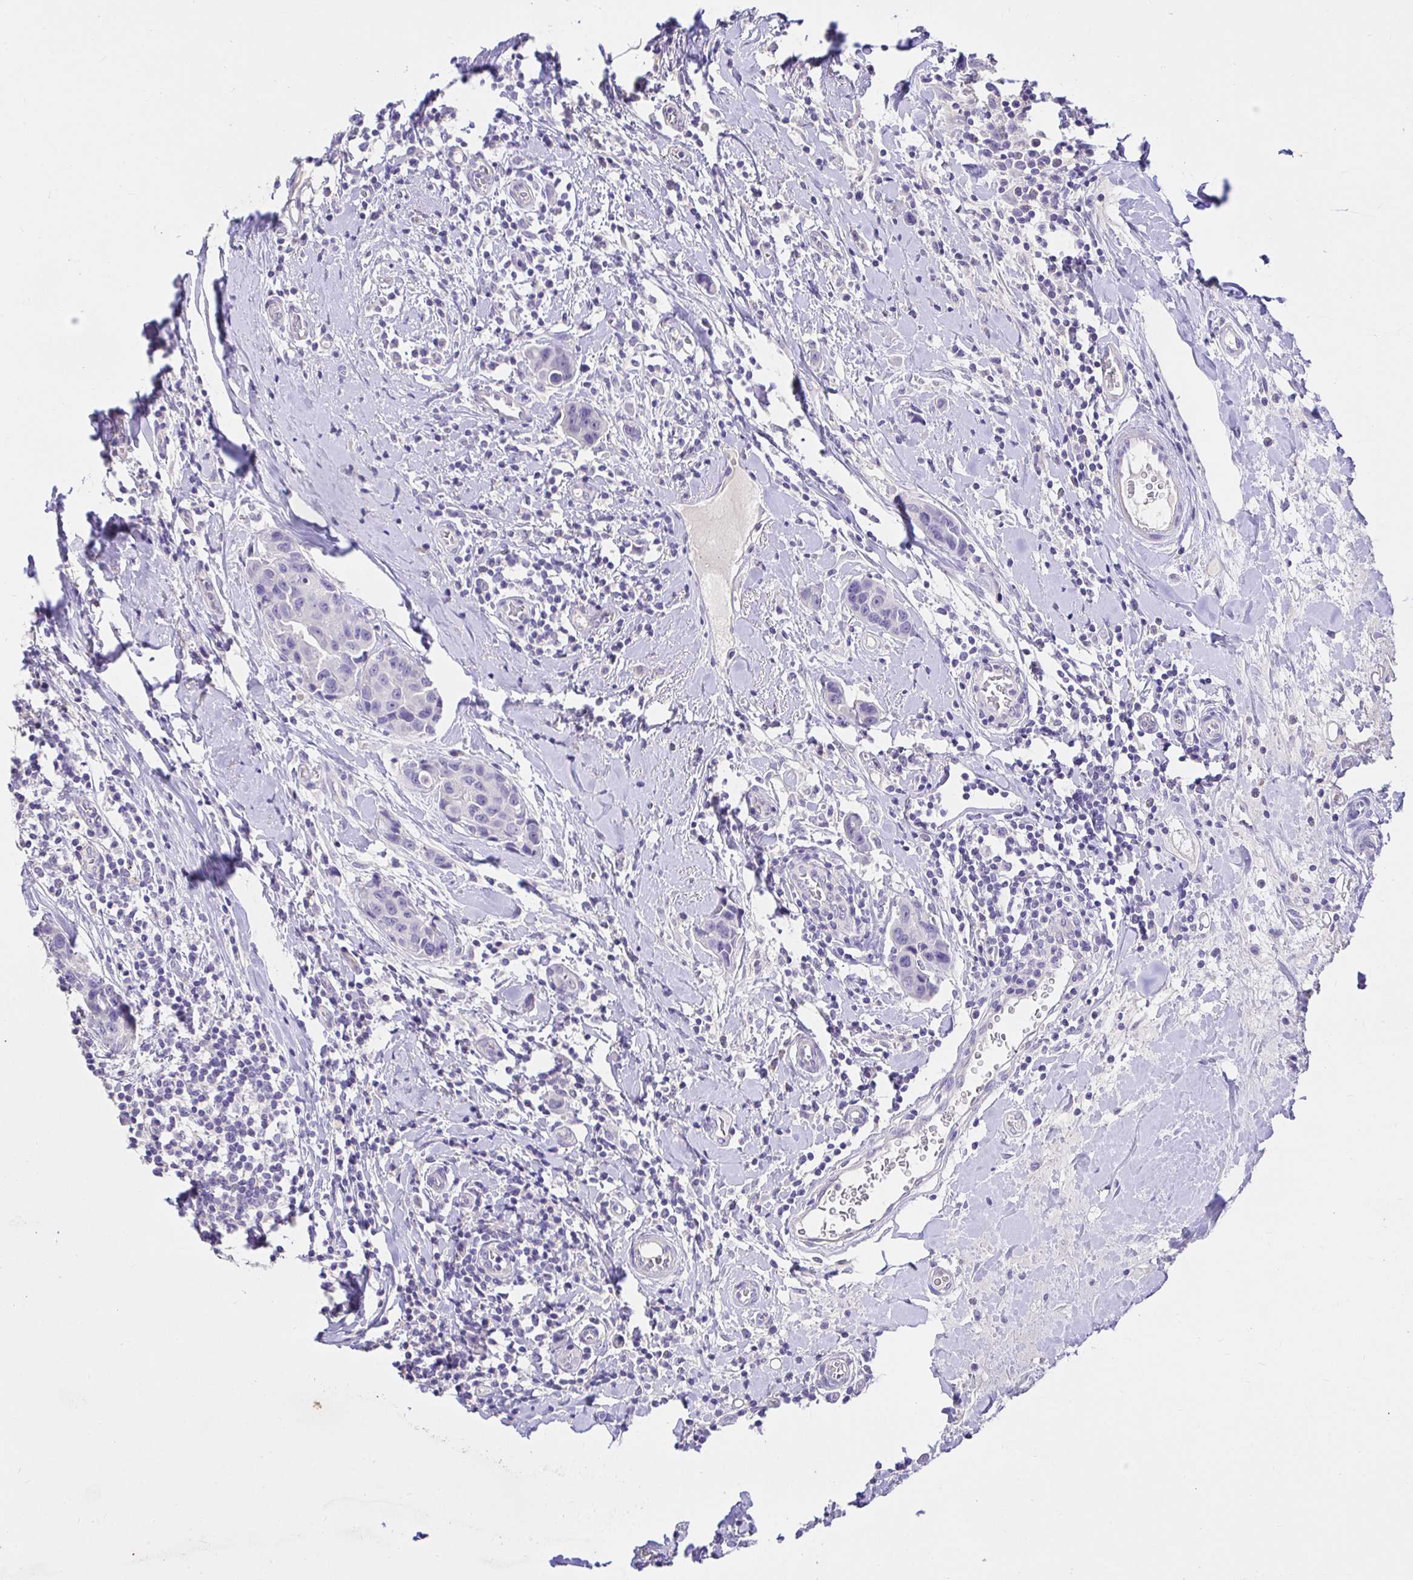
{"staining": {"intensity": "negative", "quantity": "none", "location": "none"}, "tissue": "breast cancer", "cell_type": "Tumor cells", "image_type": "cancer", "snomed": [{"axis": "morphology", "description": "Duct carcinoma"}, {"axis": "topography", "description": "Breast"}], "caption": "Immunohistochemistry (IHC) of human breast intraductal carcinoma demonstrates no expression in tumor cells. (Immunohistochemistry, brightfield microscopy, high magnification).", "gene": "CDO1", "patient": {"sex": "female", "age": 24}}